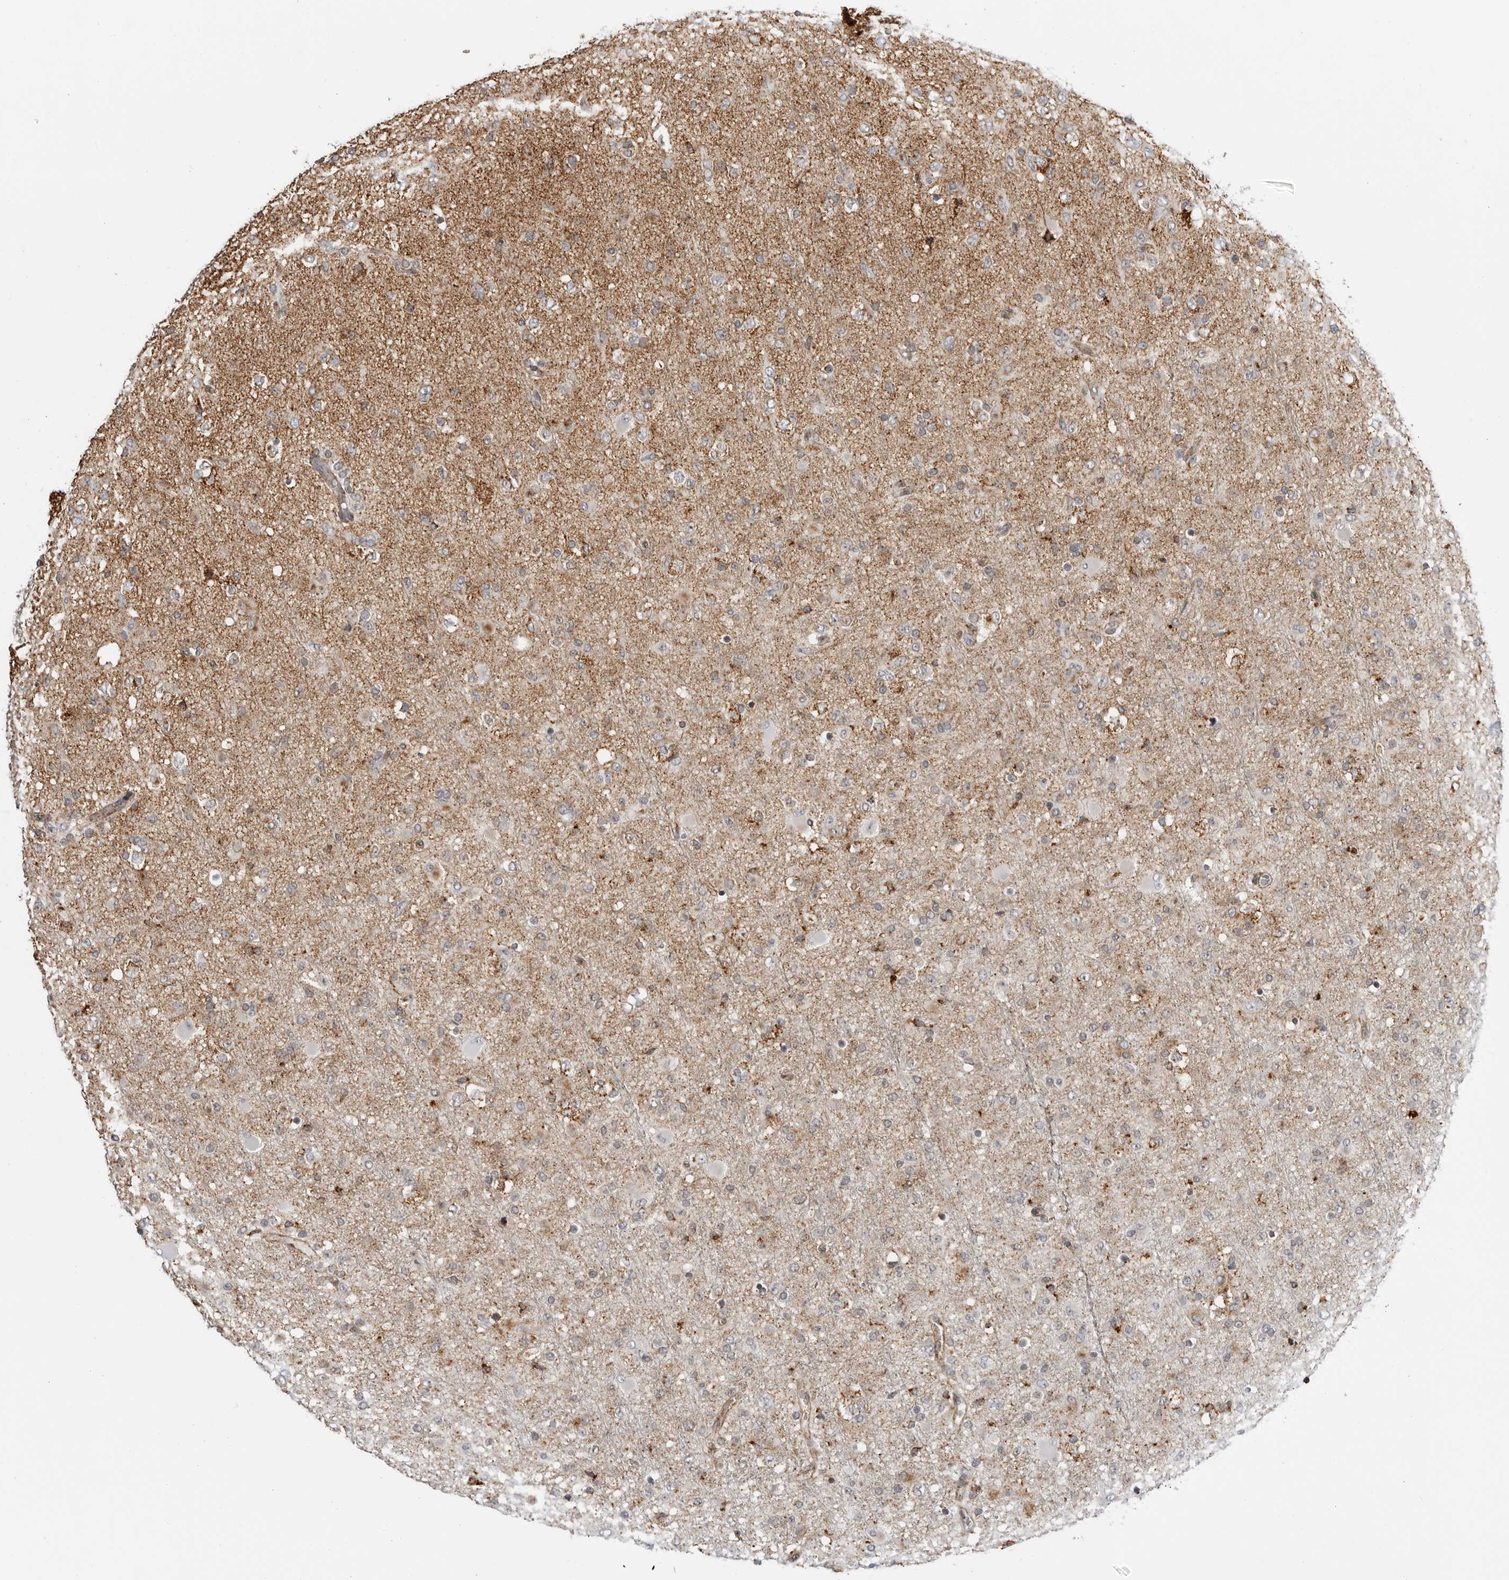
{"staining": {"intensity": "negative", "quantity": "none", "location": "none"}, "tissue": "glioma", "cell_type": "Tumor cells", "image_type": "cancer", "snomed": [{"axis": "morphology", "description": "Glioma, malignant, Low grade"}, {"axis": "topography", "description": "Brain"}], "caption": "The image exhibits no significant expression in tumor cells of glioma. Brightfield microscopy of immunohistochemistry (IHC) stained with DAB (3,3'-diaminobenzidine) (brown) and hematoxylin (blue), captured at high magnification.", "gene": "COX5A", "patient": {"sex": "male", "age": 65}}